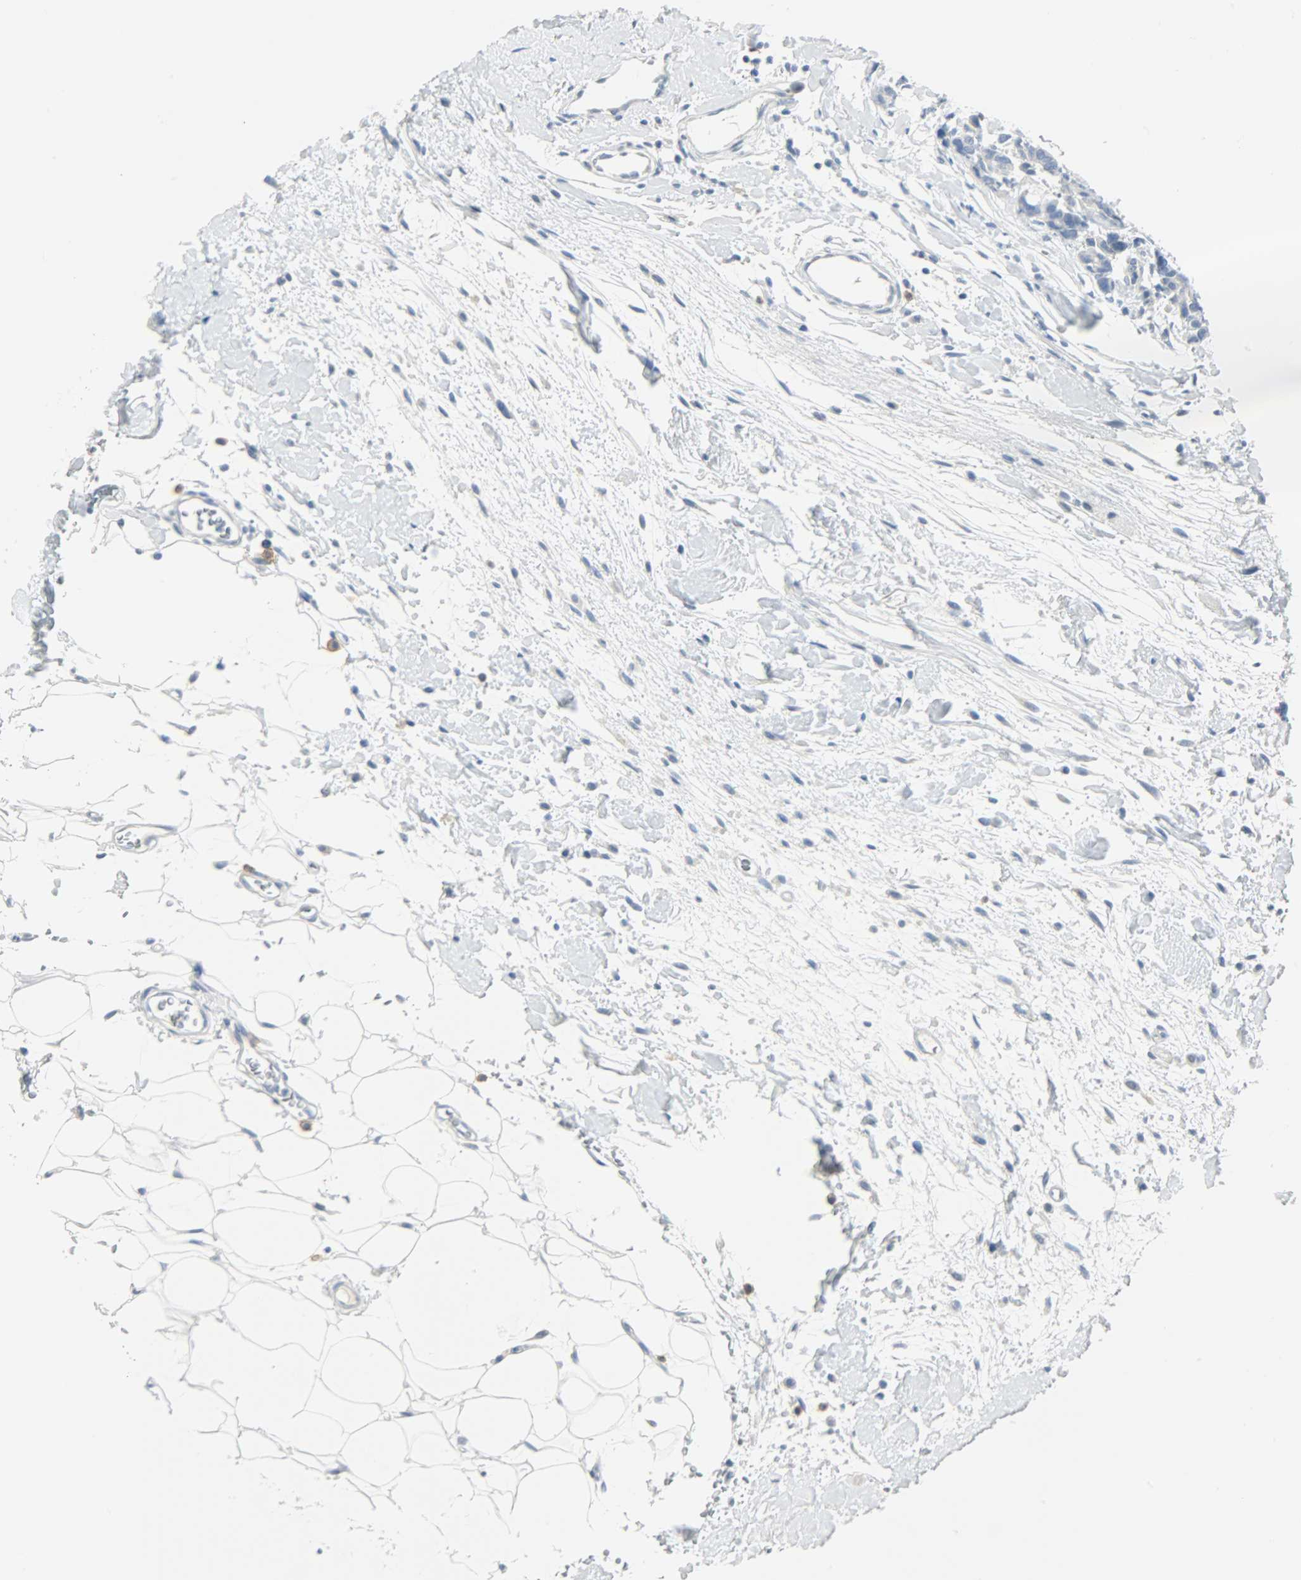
{"staining": {"intensity": "negative", "quantity": "none", "location": "none"}, "tissue": "breast cancer", "cell_type": "Tumor cells", "image_type": "cancer", "snomed": [{"axis": "morphology", "description": "Duct carcinoma"}, {"axis": "topography", "description": "Breast"}], "caption": "This is an immunohistochemistry histopathology image of breast intraductal carcinoma. There is no positivity in tumor cells.", "gene": "KIT", "patient": {"sex": "female", "age": 87}}